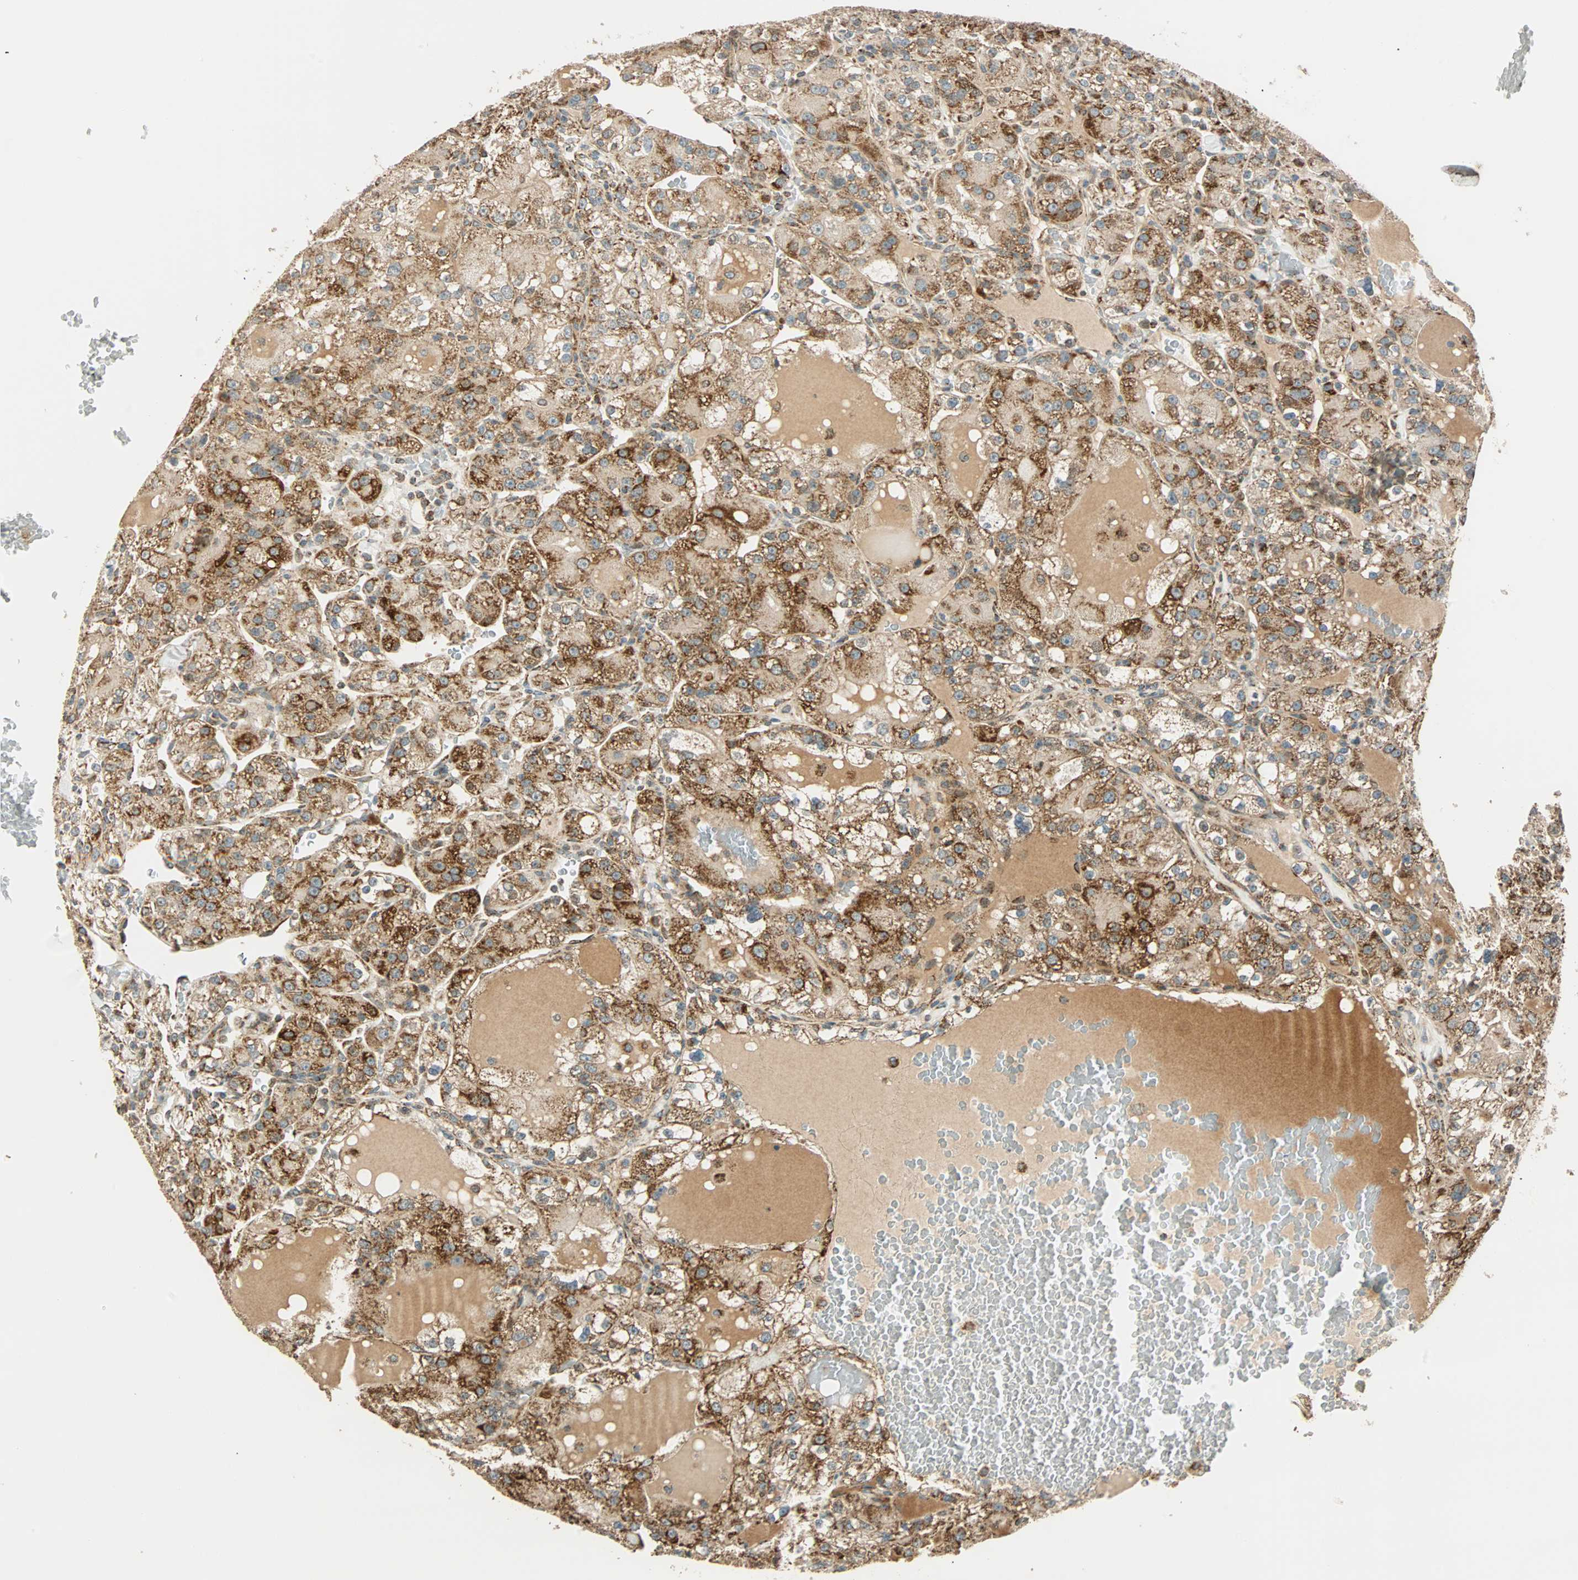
{"staining": {"intensity": "moderate", "quantity": ">75%", "location": "cytoplasmic/membranous"}, "tissue": "renal cancer", "cell_type": "Tumor cells", "image_type": "cancer", "snomed": [{"axis": "morphology", "description": "Normal tissue, NOS"}, {"axis": "morphology", "description": "Adenocarcinoma, NOS"}, {"axis": "topography", "description": "Kidney"}], "caption": "Protein staining of renal cancer tissue demonstrates moderate cytoplasmic/membranous staining in about >75% of tumor cells.", "gene": "SPRY4", "patient": {"sex": "male", "age": 61}}